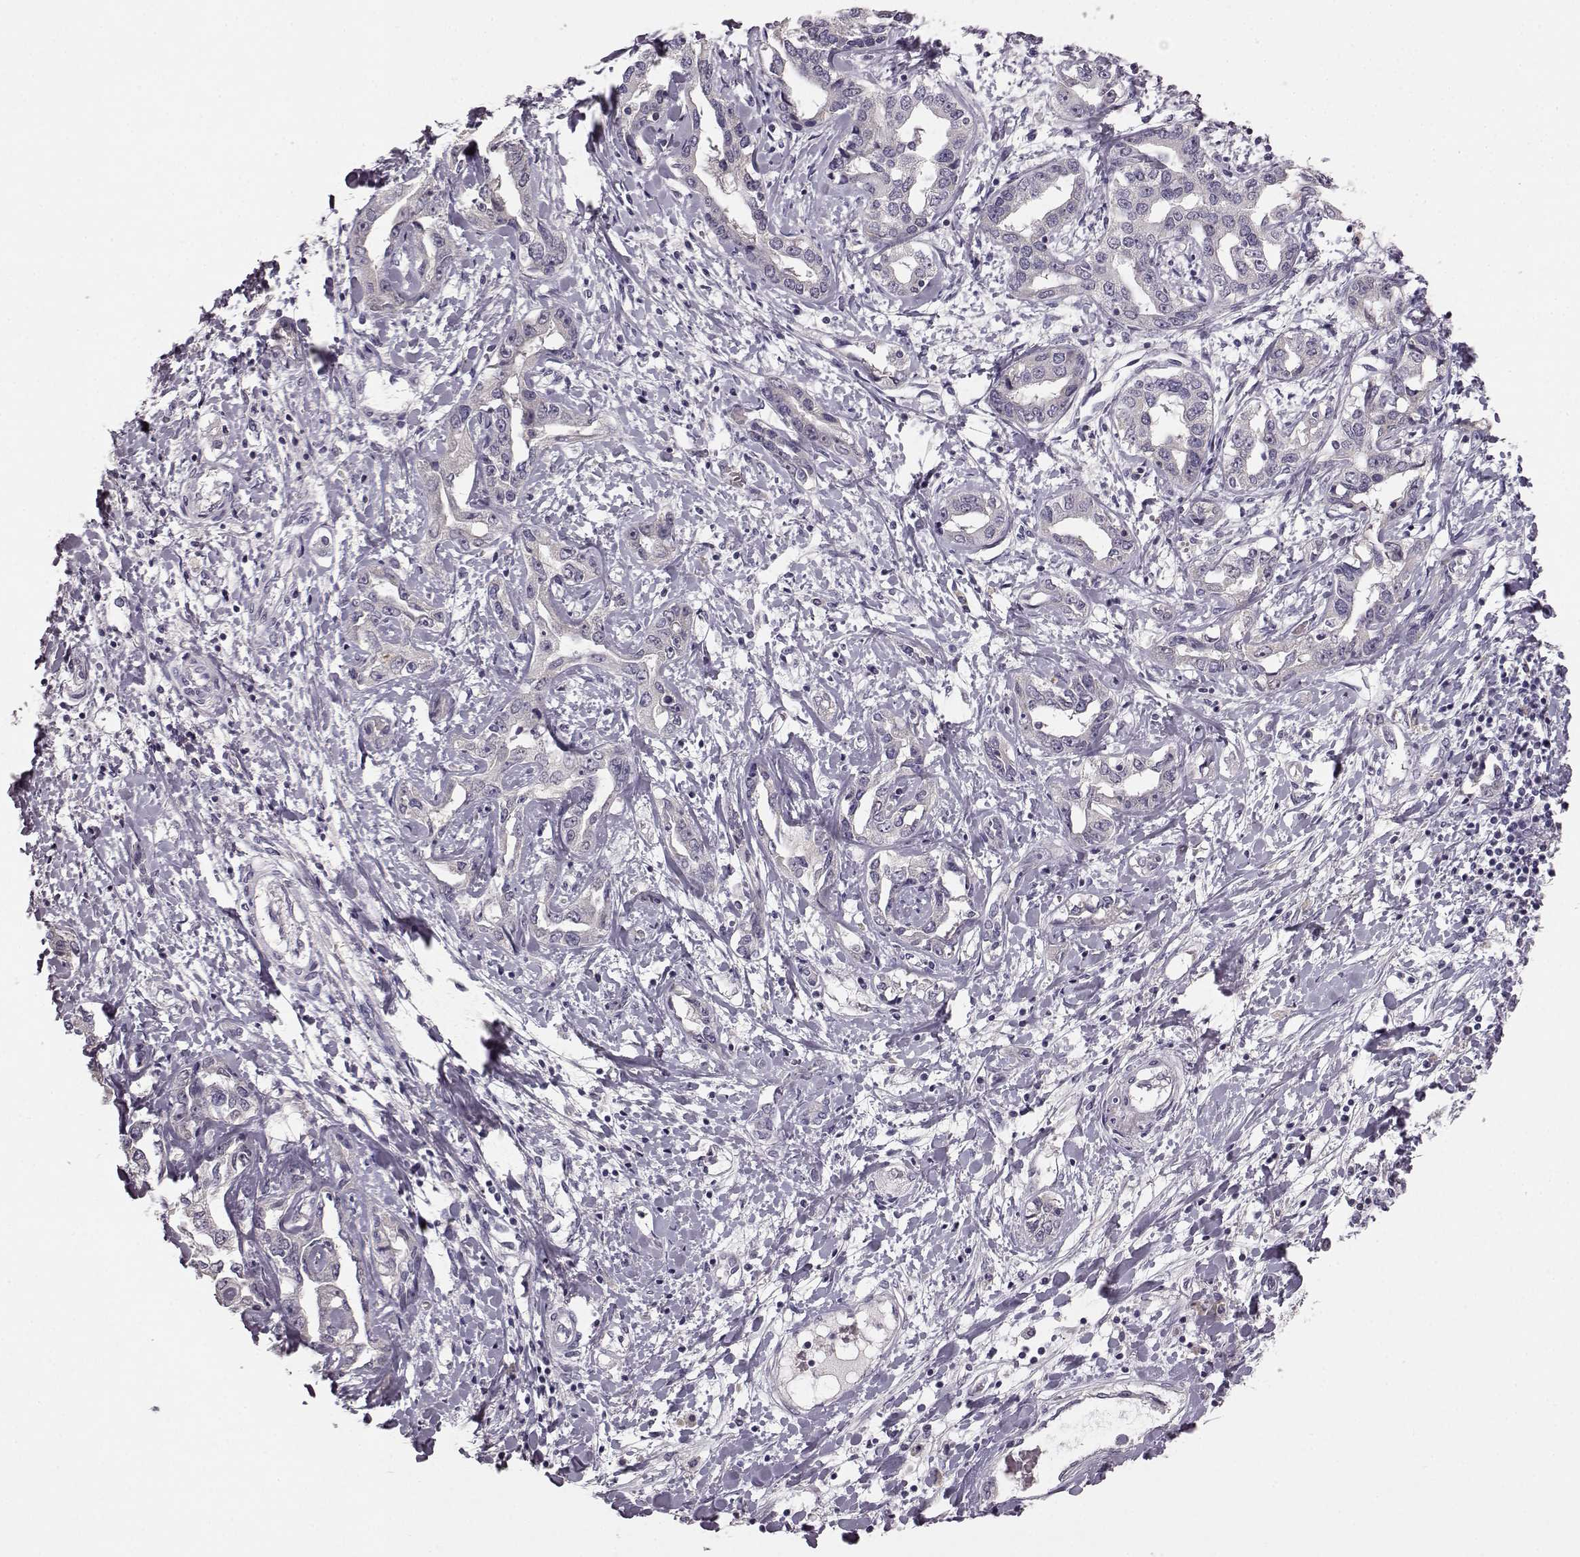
{"staining": {"intensity": "negative", "quantity": "none", "location": "none"}, "tissue": "liver cancer", "cell_type": "Tumor cells", "image_type": "cancer", "snomed": [{"axis": "morphology", "description": "Cholangiocarcinoma"}, {"axis": "topography", "description": "Liver"}], "caption": "Tumor cells are negative for protein expression in human liver cancer.", "gene": "BFSP2", "patient": {"sex": "male", "age": 59}}